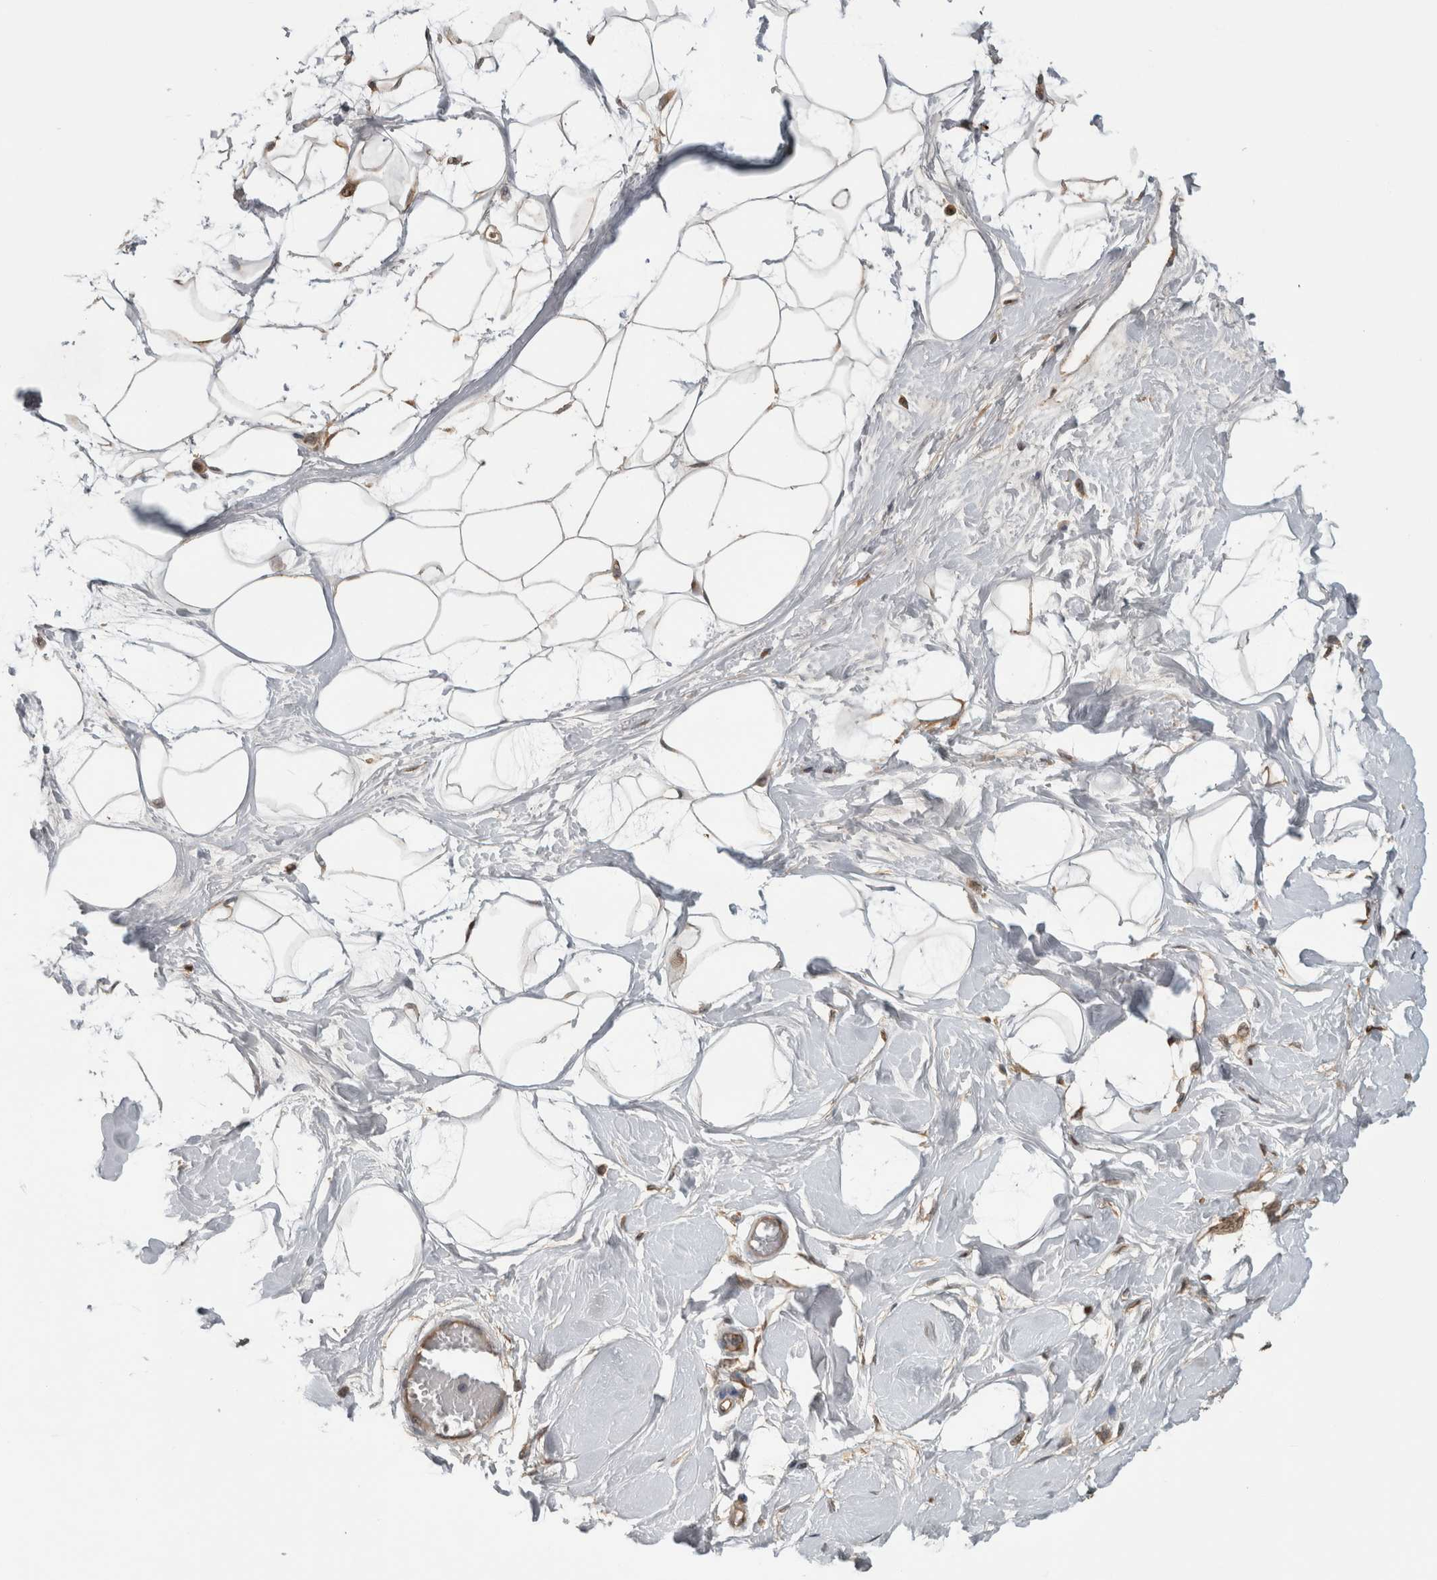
{"staining": {"intensity": "moderate", "quantity": "<25%", "location": "cytoplasmic/membranous"}, "tissue": "breast", "cell_type": "Adipocytes", "image_type": "normal", "snomed": [{"axis": "morphology", "description": "Normal tissue, NOS"}, {"axis": "topography", "description": "Breast"}], "caption": "This photomicrograph shows immunohistochemistry (IHC) staining of benign breast, with low moderate cytoplasmic/membranous staining in about <25% of adipocytes.", "gene": "TRMT61B", "patient": {"sex": "female", "age": 45}}